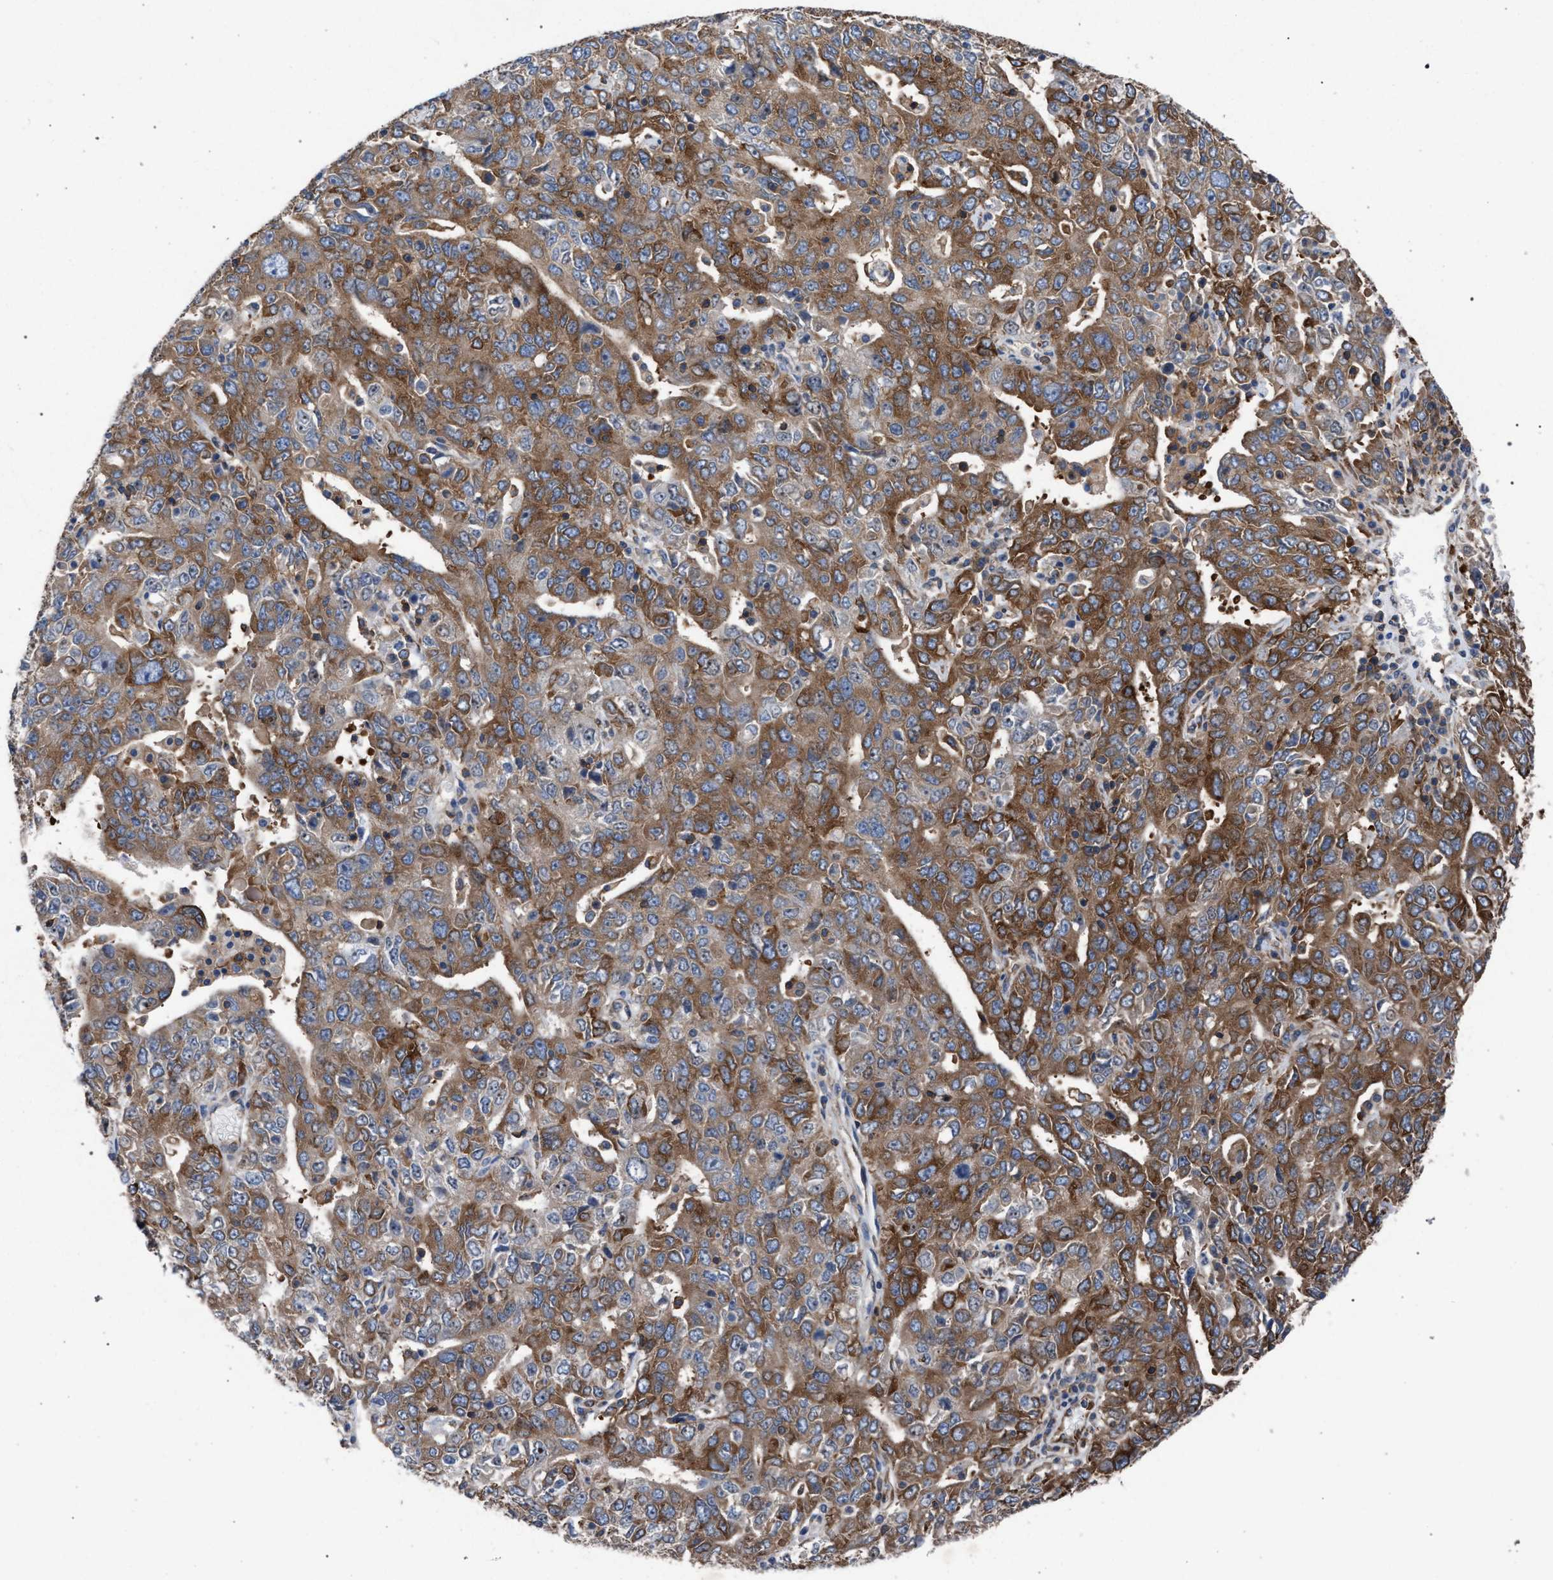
{"staining": {"intensity": "moderate", "quantity": ">75%", "location": "cytoplasmic/membranous"}, "tissue": "ovarian cancer", "cell_type": "Tumor cells", "image_type": "cancer", "snomed": [{"axis": "morphology", "description": "Carcinoma, endometroid"}, {"axis": "topography", "description": "Ovary"}], "caption": "High-power microscopy captured an IHC image of ovarian cancer (endometroid carcinoma), revealing moderate cytoplasmic/membranous staining in about >75% of tumor cells.", "gene": "CDR2L", "patient": {"sex": "female", "age": 62}}